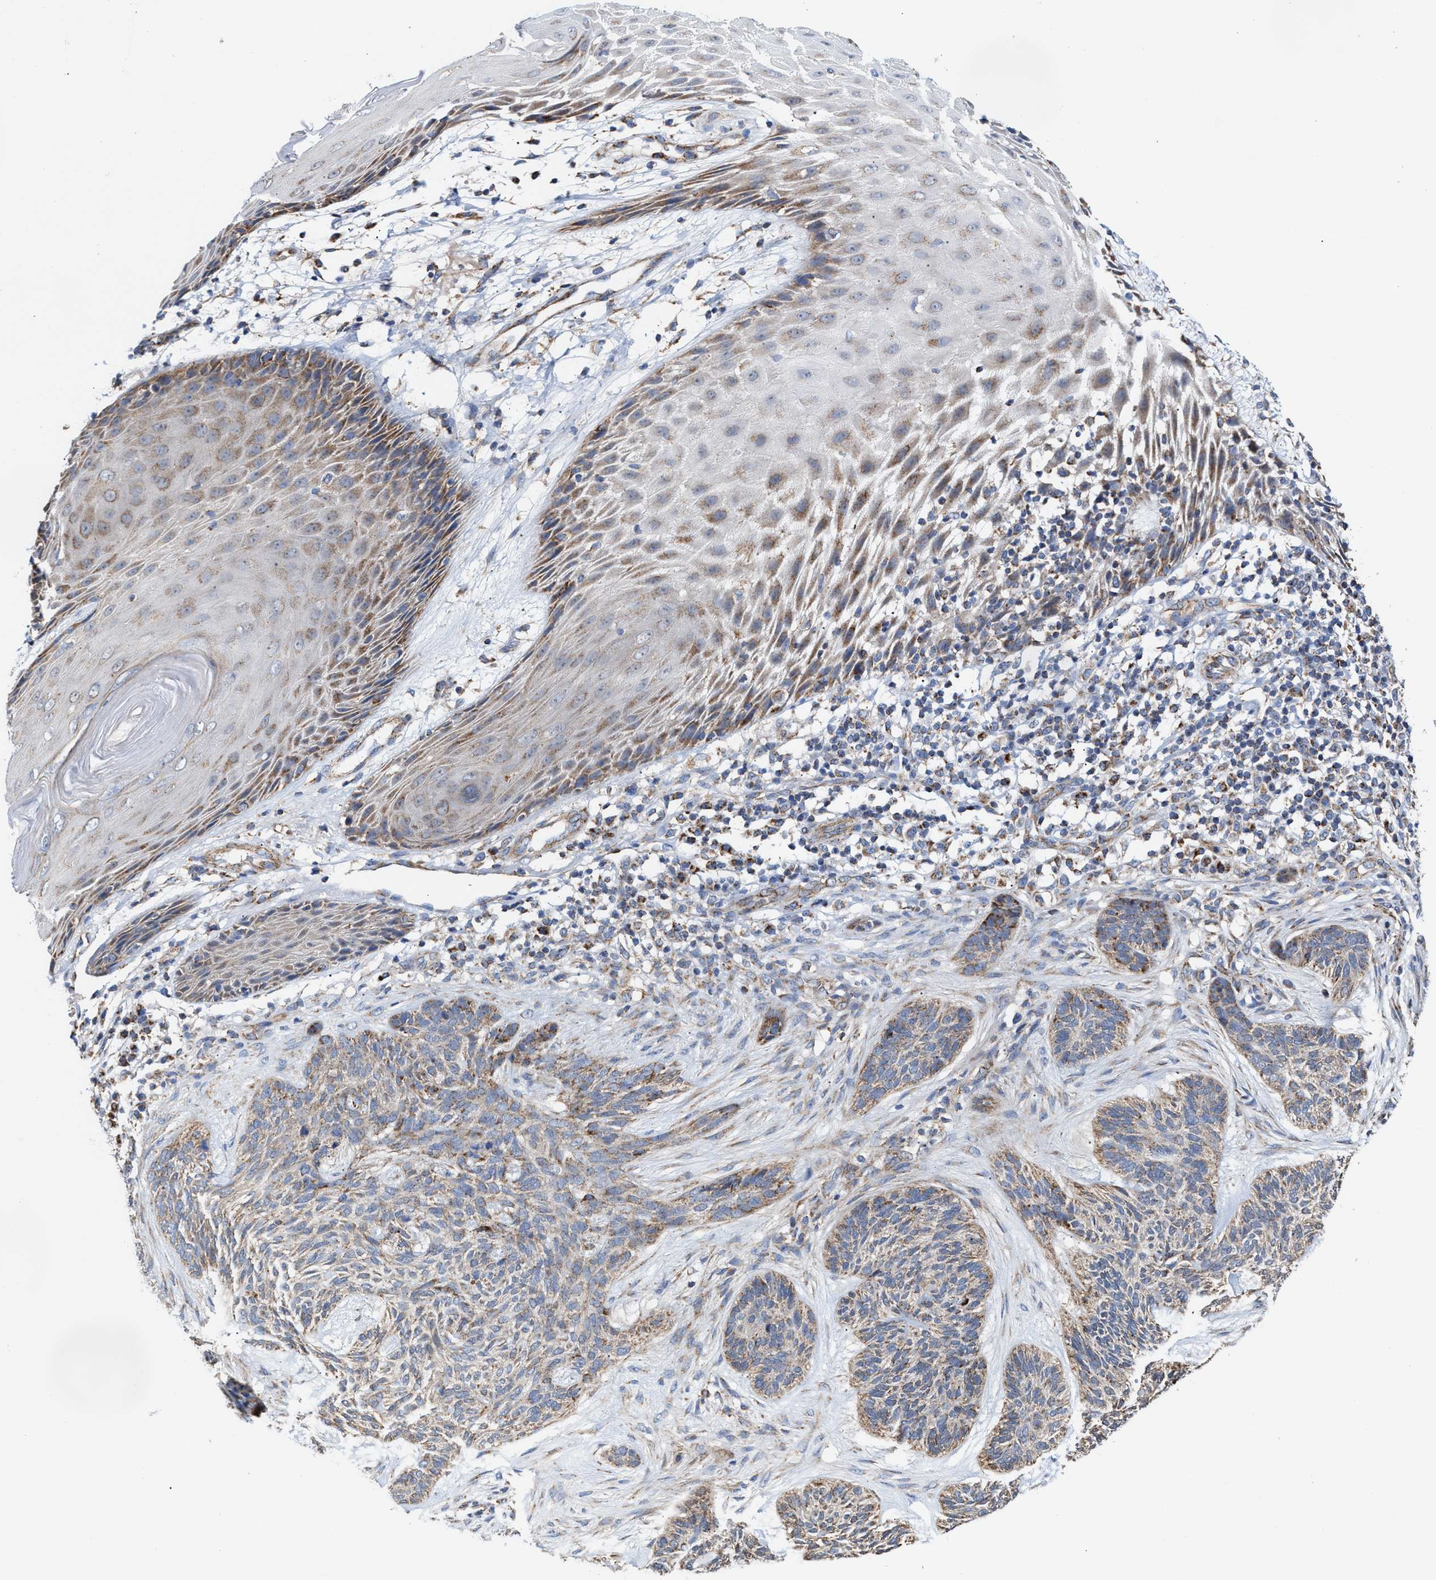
{"staining": {"intensity": "weak", "quantity": ">75%", "location": "cytoplasmic/membranous"}, "tissue": "skin cancer", "cell_type": "Tumor cells", "image_type": "cancer", "snomed": [{"axis": "morphology", "description": "Basal cell carcinoma"}, {"axis": "topography", "description": "Skin"}], "caption": "IHC of basal cell carcinoma (skin) shows low levels of weak cytoplasmic/membranous expression in about >75% of tumor cells.", "gene": "MECR", "patient": {"sex": "male", "age": 55}}